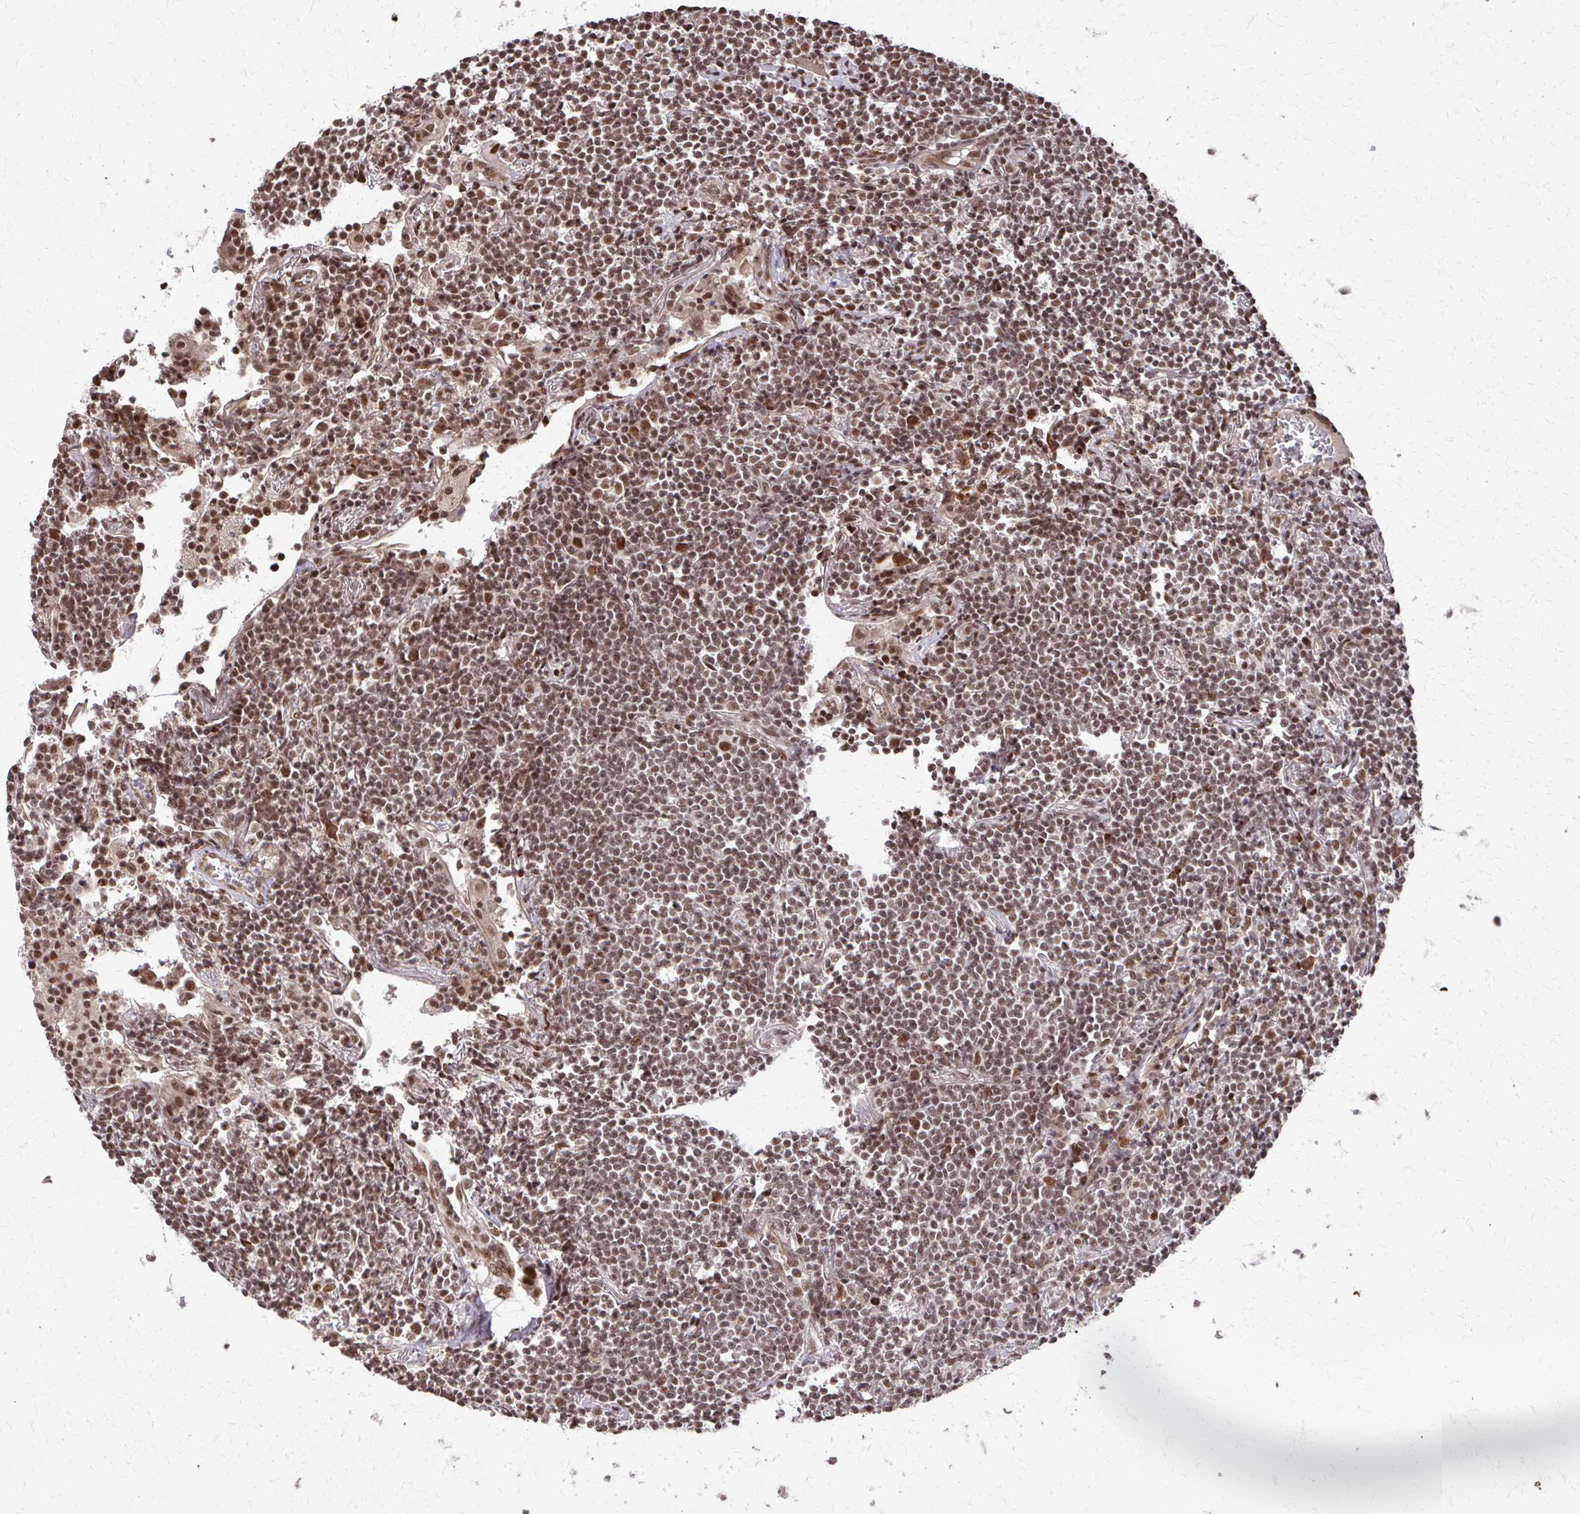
{"staining": {"intensity": "moderate", "quantity": ">75%", "location": "nuclear"}, "tissue": "lymphoma", "cell_type": "Tumor cells", "image_type": "cancer", "snomed": [{"axis": "morphology", "description": "Malignant lymphoma, non-Hodgkin's type, Low grade"}, {"axis": "topography", "description": "Lung"}], "caption": "Low-grade malignant lymphoma, non-Hodgkin's type stained for a protein shows moderate nuclear positivity in tumor cells.", "gene": "SS18", "patient": {"sex": "female", "age": 71}}